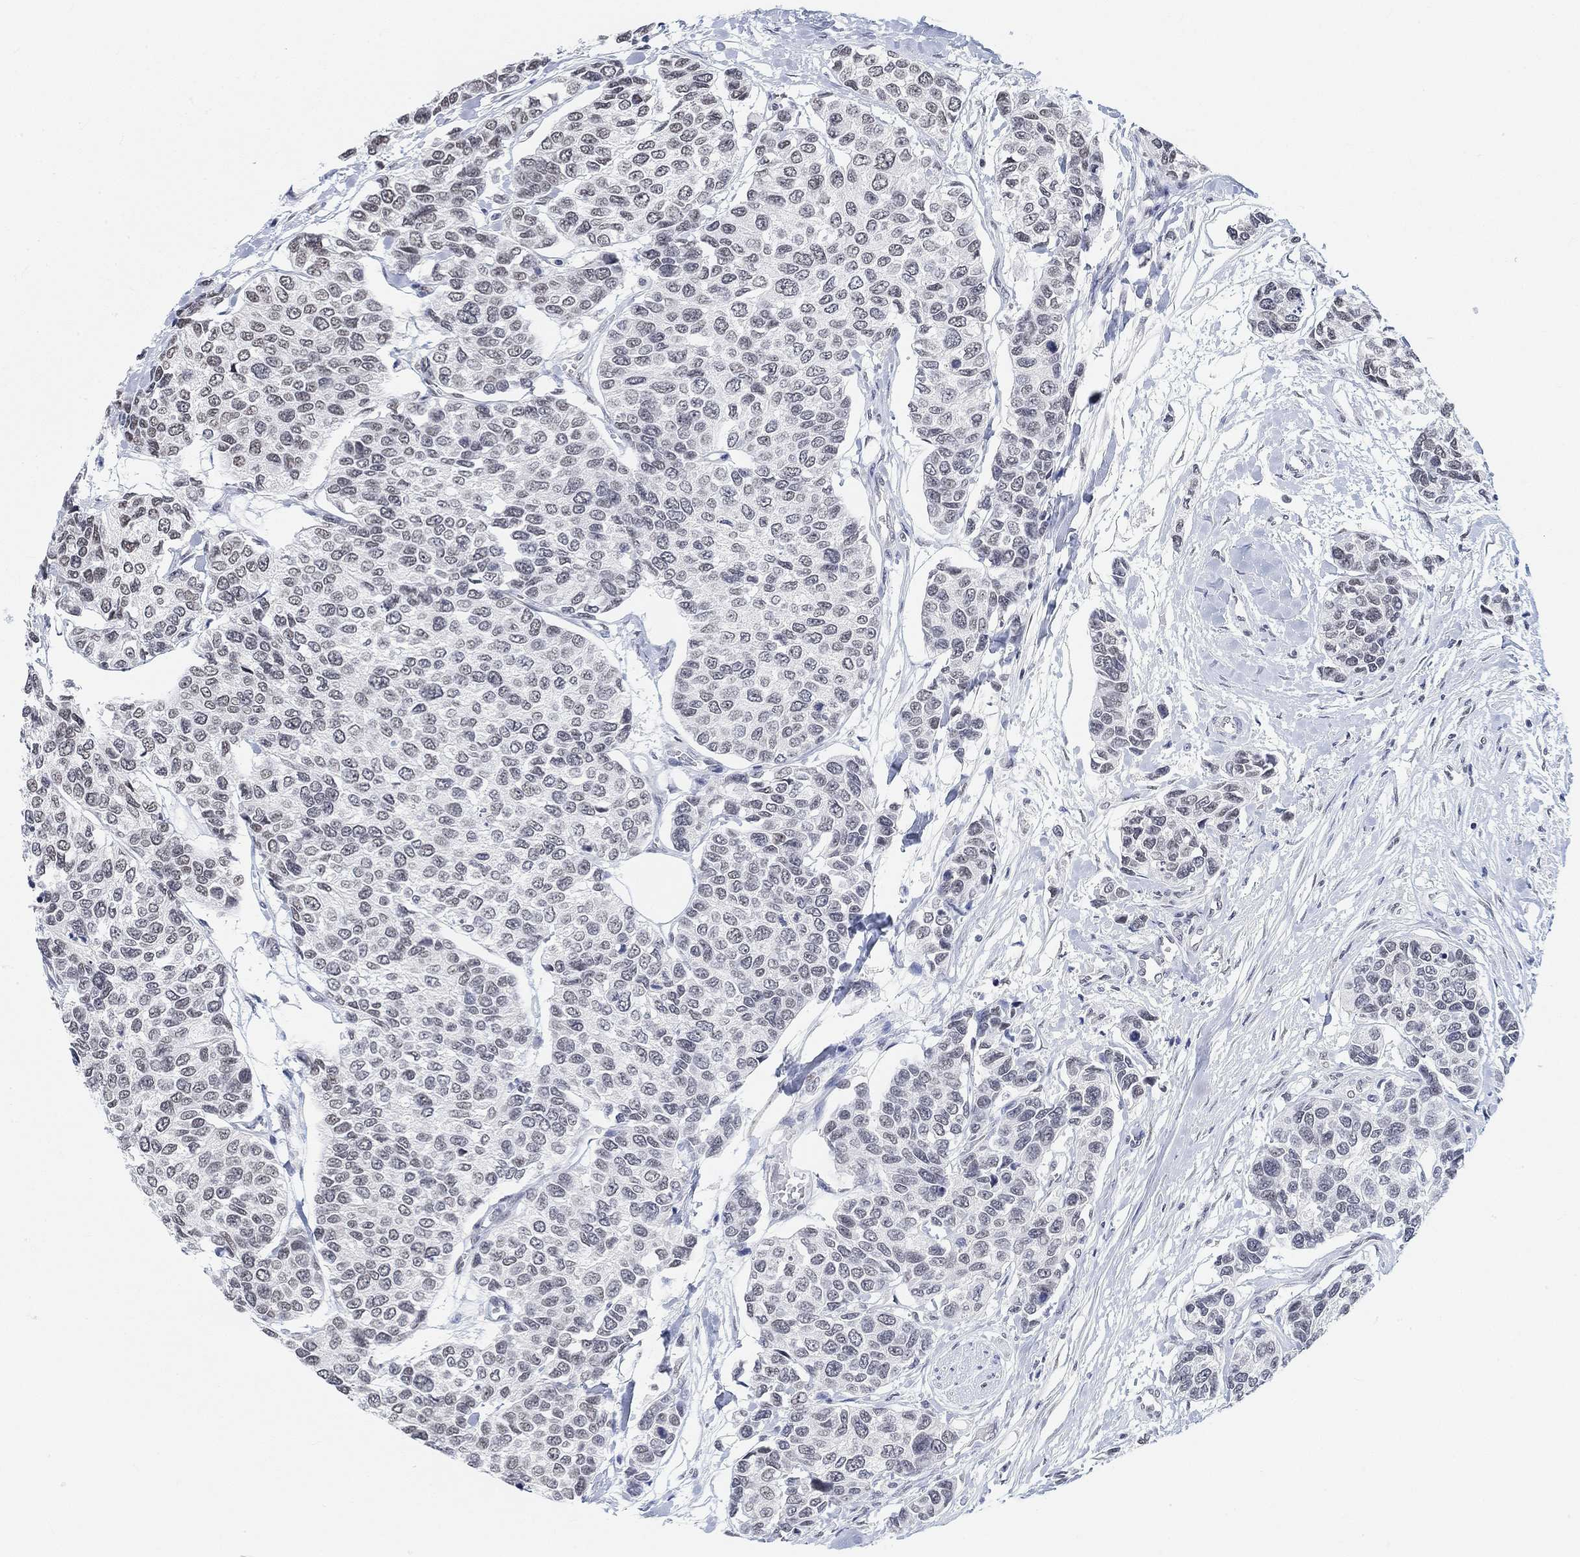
{"staining": {"intensity": "weak", "quantity": "25%-75%", "location": "nuclear"}, "tissue": "urothelial cancer", "cell_type": "Tumor cells", "image_type": "cancer", "snomed": [{"axis": "morphology", "description": "Urothelial carcinoma, High grade"}, {"axis": "topography", "description": "Urinary bladder"}], "caption": "Immunohistochemical staining of human urothelial carcinoma (high-grade) reveals low levels of weak nuclear protein expression in approximately 25%-75% of tumor cells.", "gene": "PURG", "patient": {"sex": "male", "age": 77}}